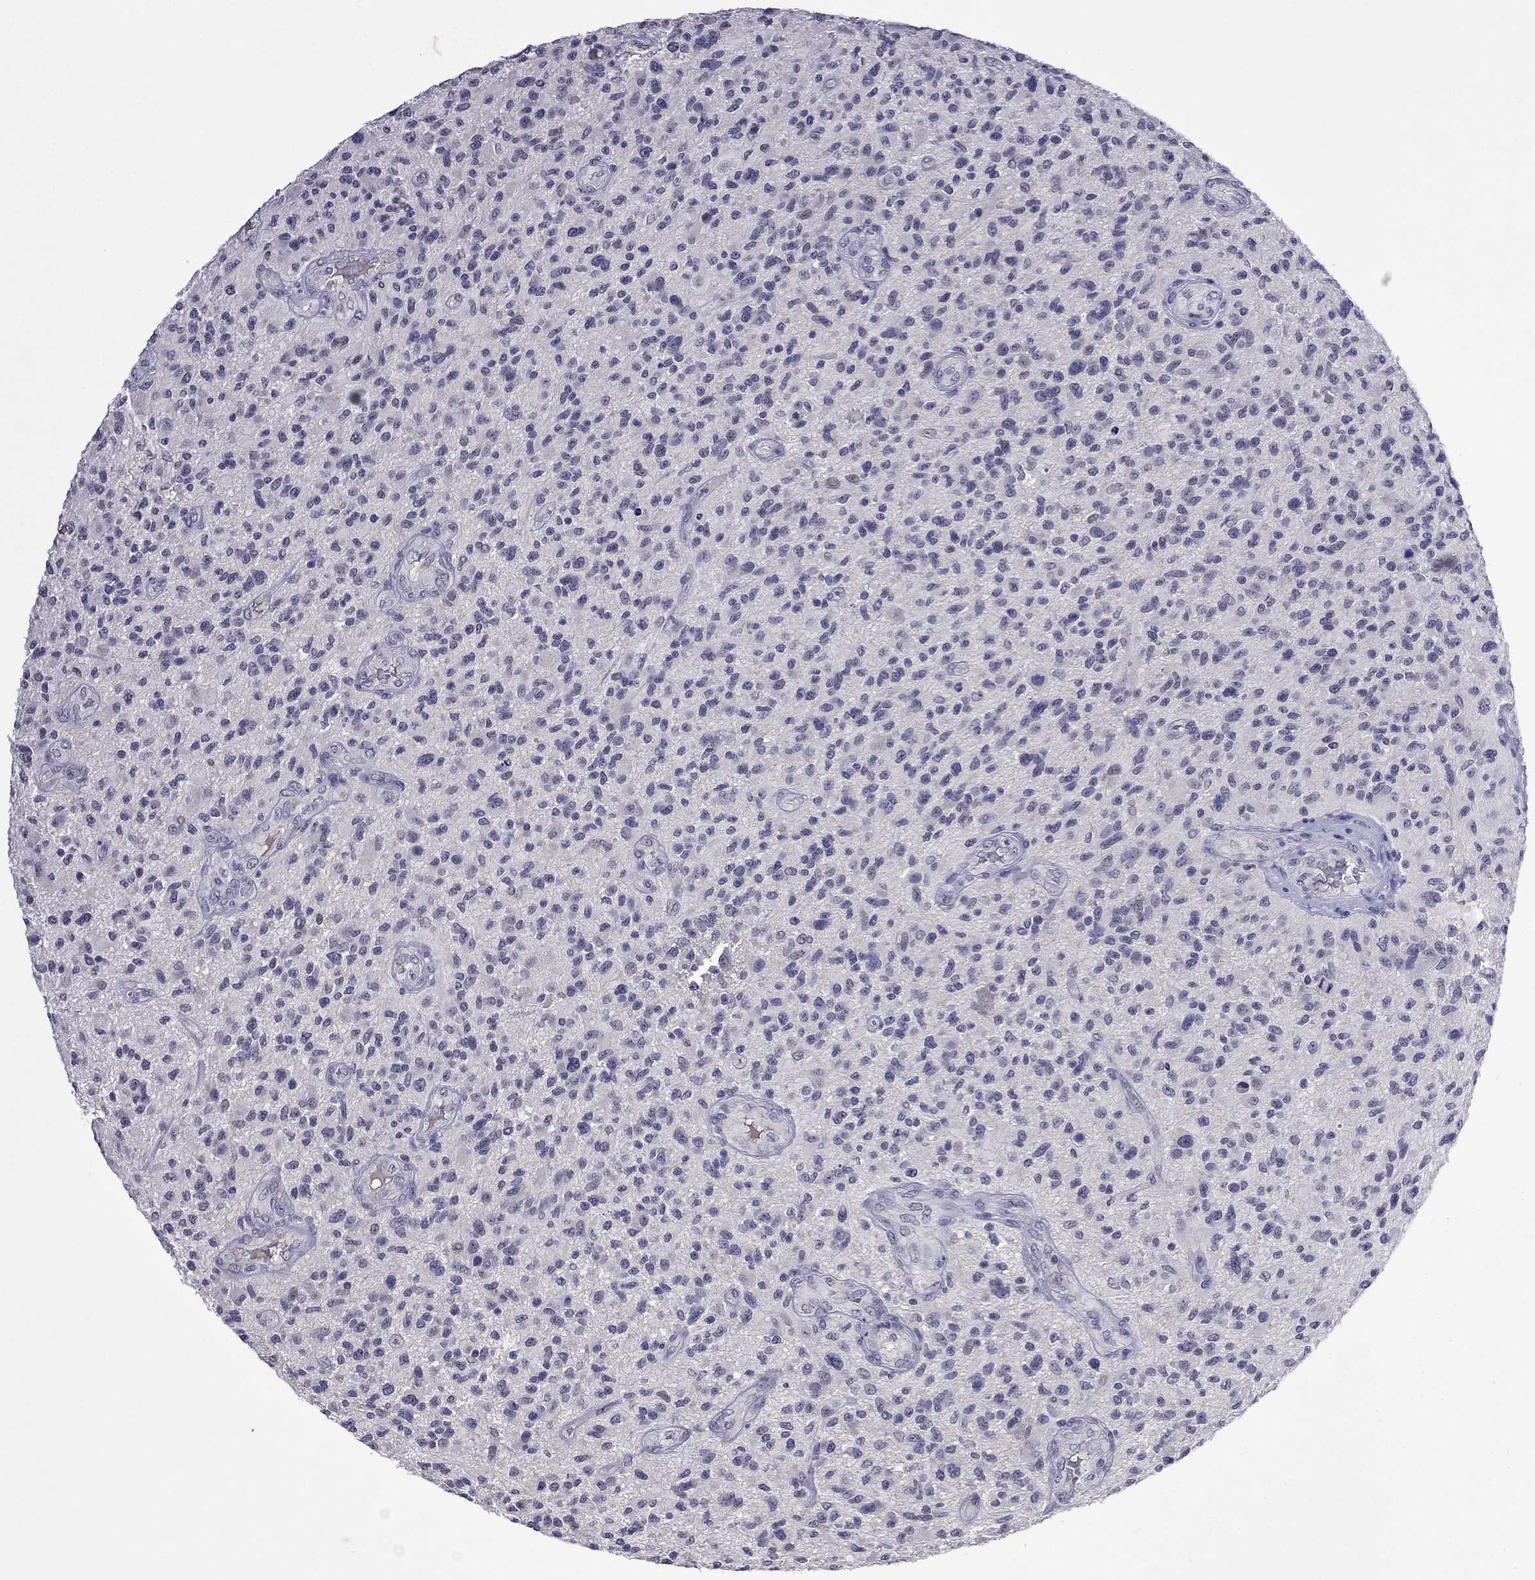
{"staining": {"intensity": "negative", "quantity": "none", "location": "none"}, "tissue": "glioma", "cell_type": "Tumor cells", "image_type": "cancer", "snomed": [{"axis": "morphology", "description": "Glioma, malignant, High grade"}, {"axis": "topography", "description": "Brain"}], "caption": "Malignant glioma (high-grade) was stained to show a protein in brown. There is no significant staining in tumor cells.", "gene": "STAR", "patient": {"sex": "male", "age": 47}}